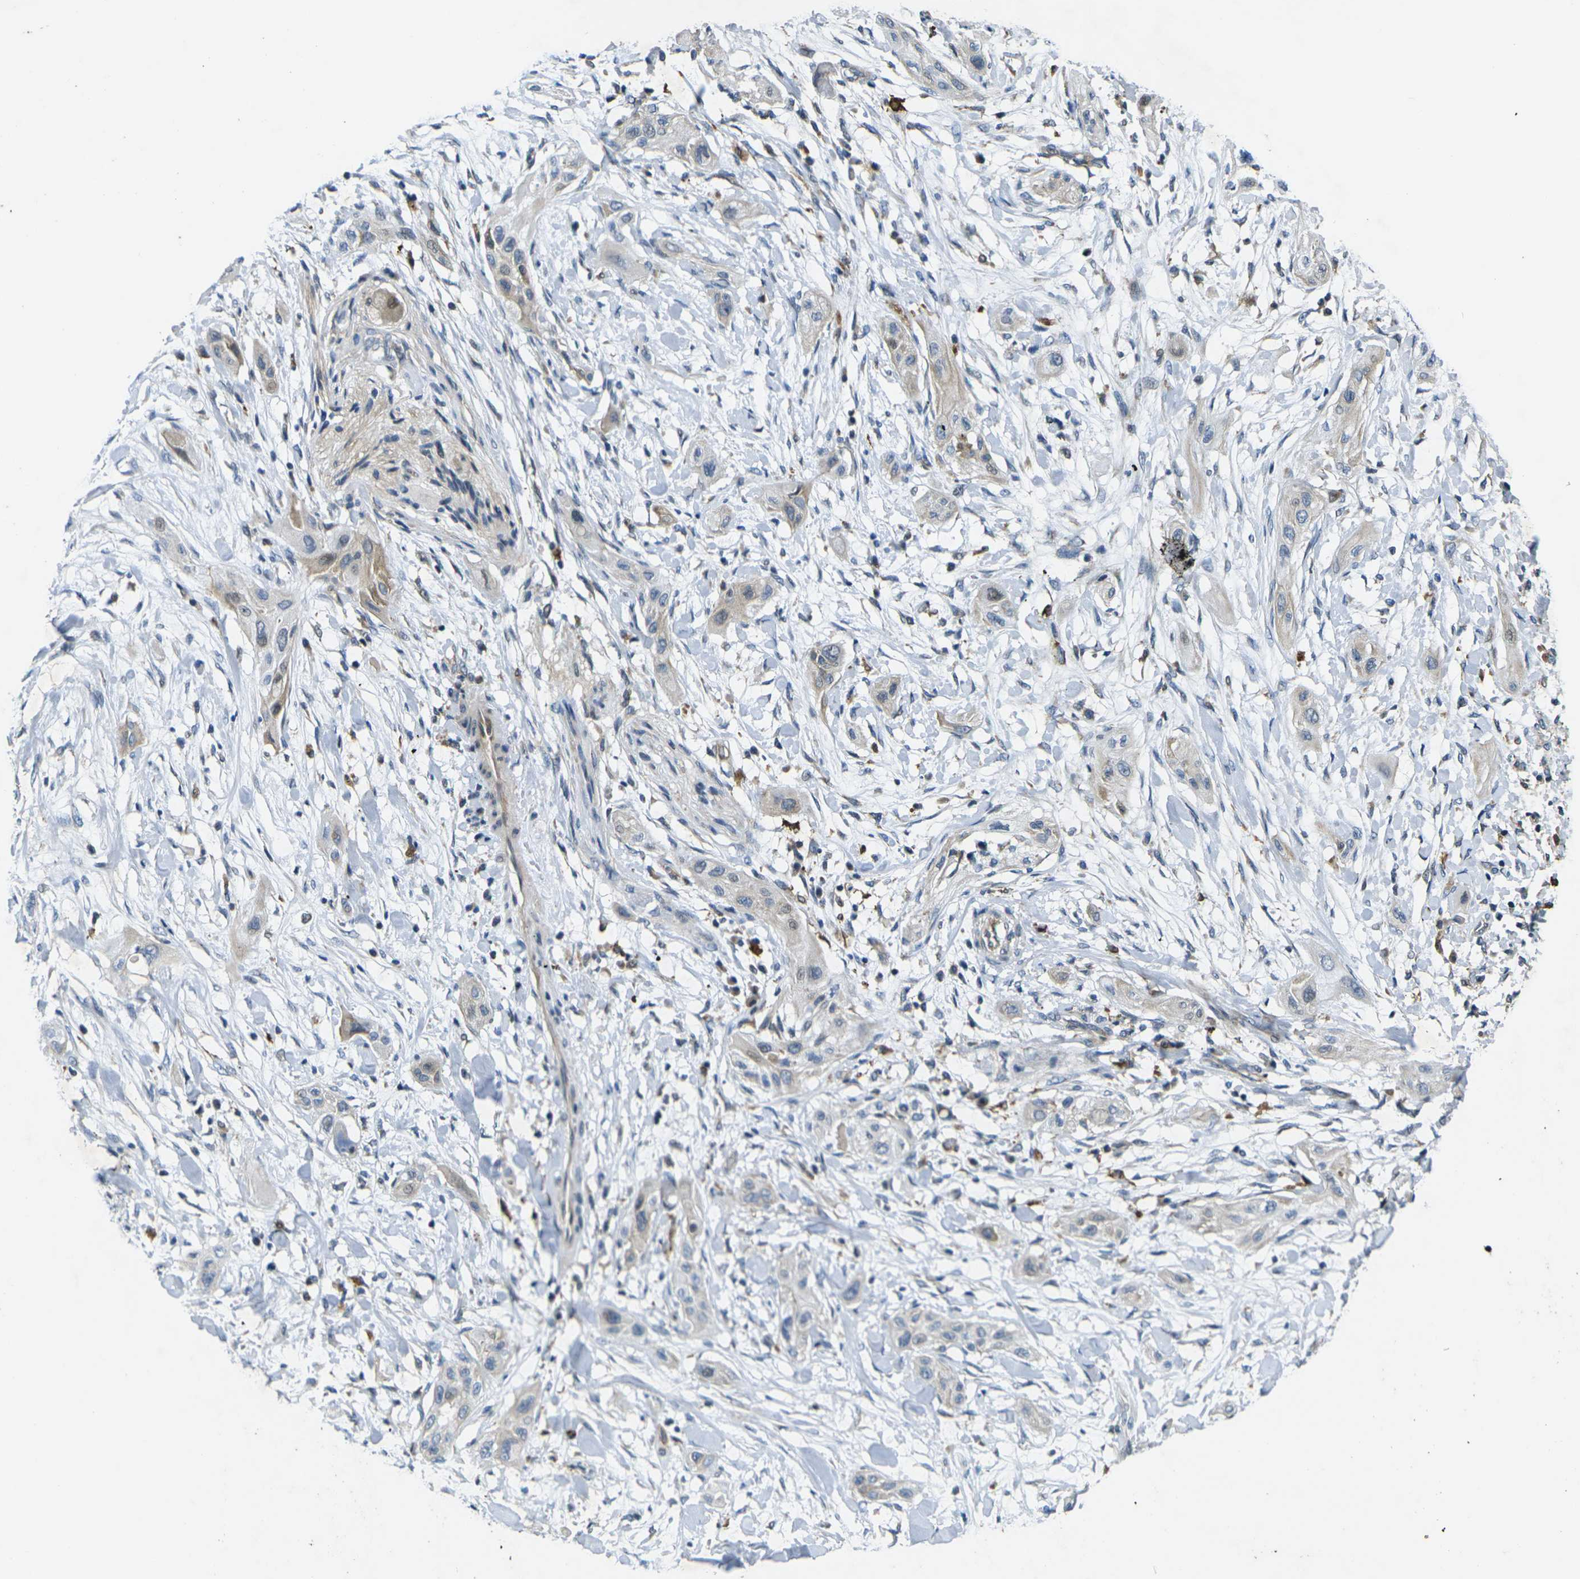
{"staining": {"intensity": "weak", "quantity": ">75%", "location": "cytoplasmic/membranous"}, "tissue": "lung cancer", "cell_type": "Tumor cells", "image_type": "cancer", "snomed": [{"axis": "morphology", "description": "Squamous cell carcinoma, NOS"}, {"axis": "topography", "description": "Lung"}], "caption": "Protein analysis of squamous cell carcinoma (lung) tissue displays weak cytoplasmic/membranous positivity in approximately >75% of tumor cells.", "gene": "ROBO2", "patient": {"sex": "female", "age": 47}}